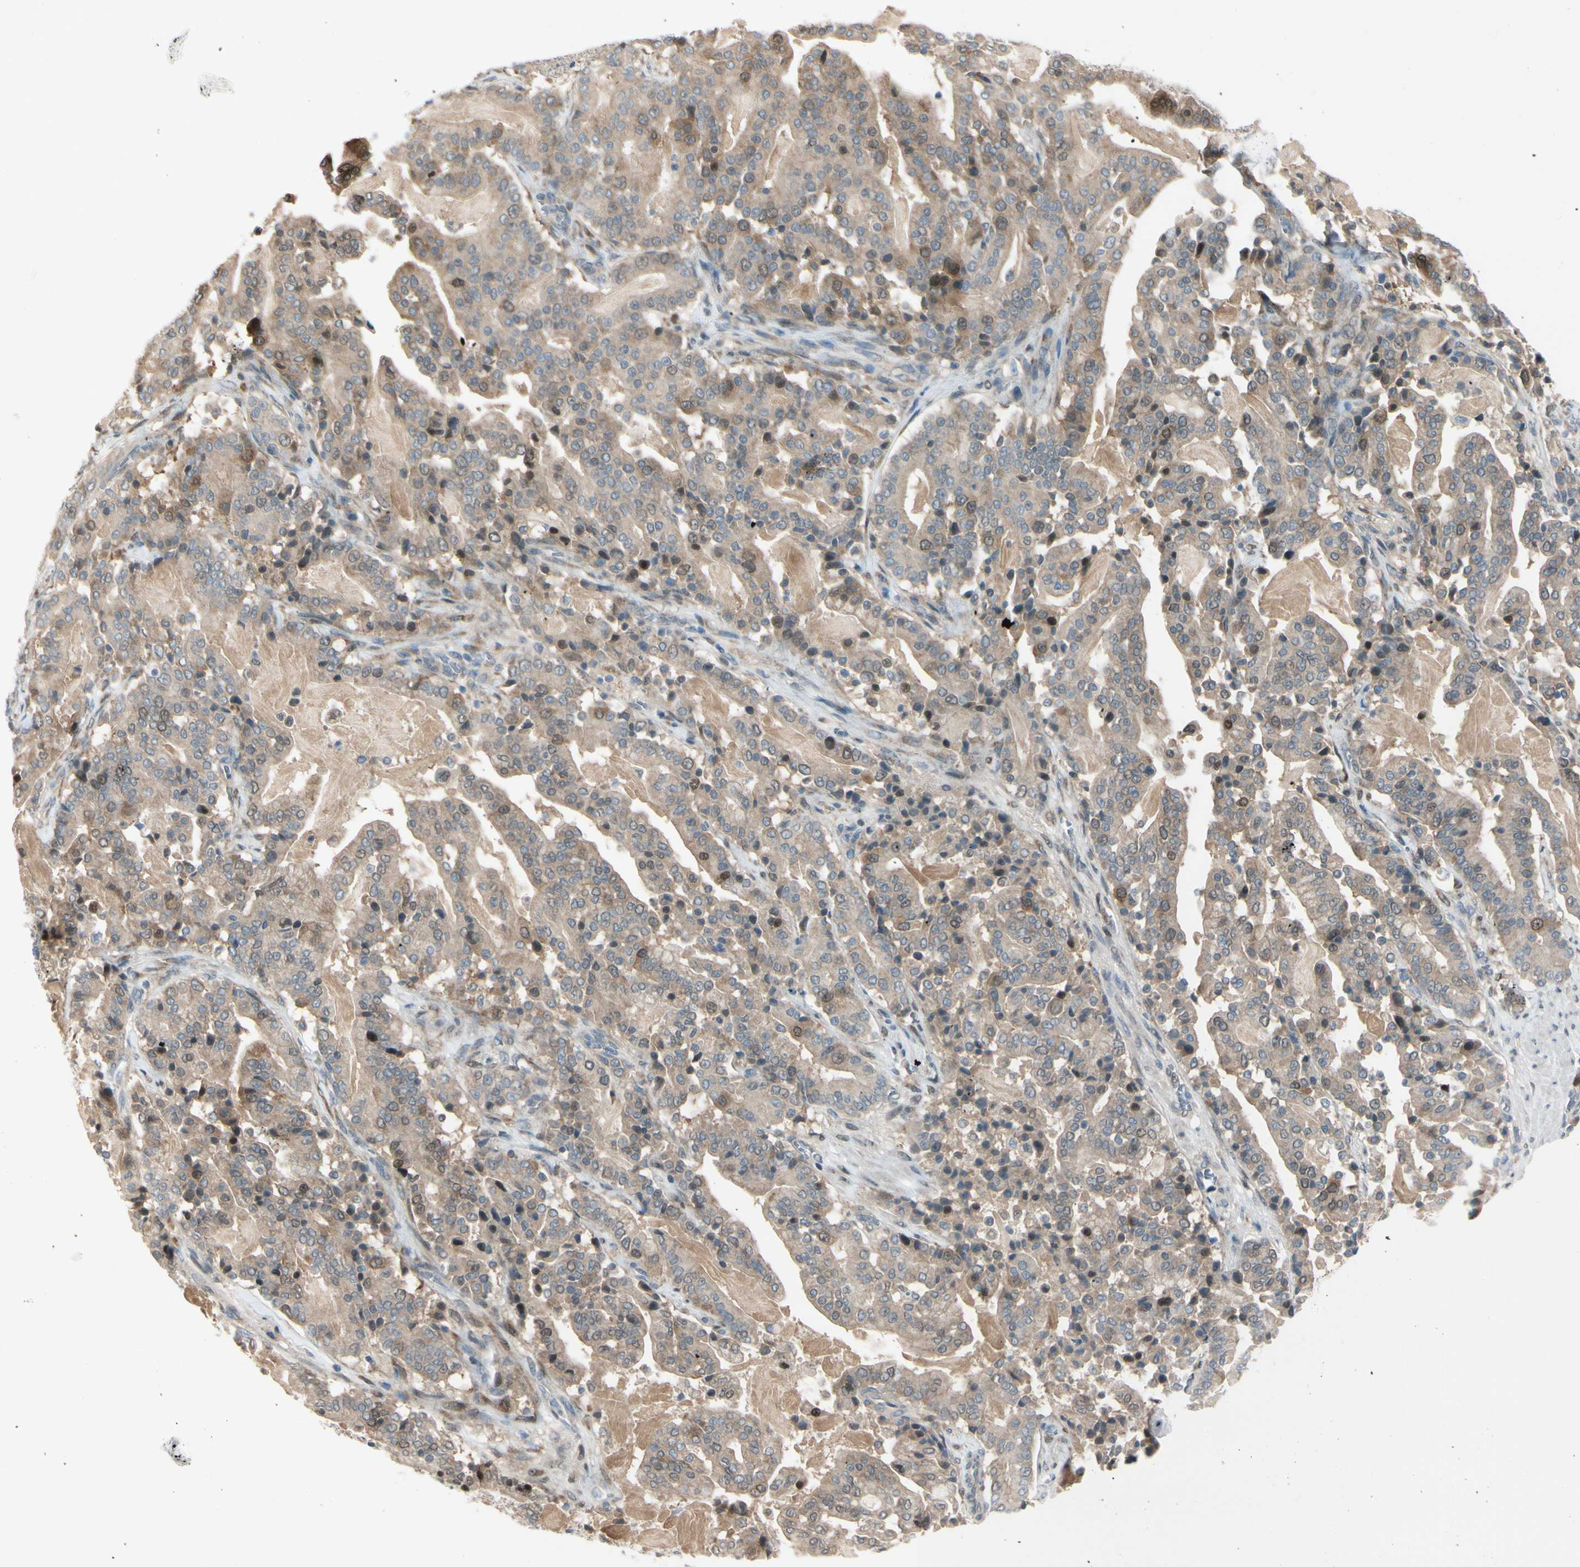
{"staining": {"intensity": "weak", "quantity": ">75%", "location": "cytoplasmic/membranous,nuclear"}, "tissue": "pancreatic cancer", "cell_type": "Tumor cells", "image_type": "cancer", "snomed": [{"axis": "morphology", "description": "Adenocarcinoma, NOS"}, {"axis": "topography", "description": "Pancreas"}], "caption": "High-magnification brightfield microscopy of adenocarcinoma (pancreatic) stained with DAB (brown) and counterstained with hematoxylin (blue). tumor cells exhibit weak cytoplasmic/membranous and nuclear staining is appreciated in about>75% of cells.", "gene": "PTTG1", "patient": {"sex": "male", "age": 63}}